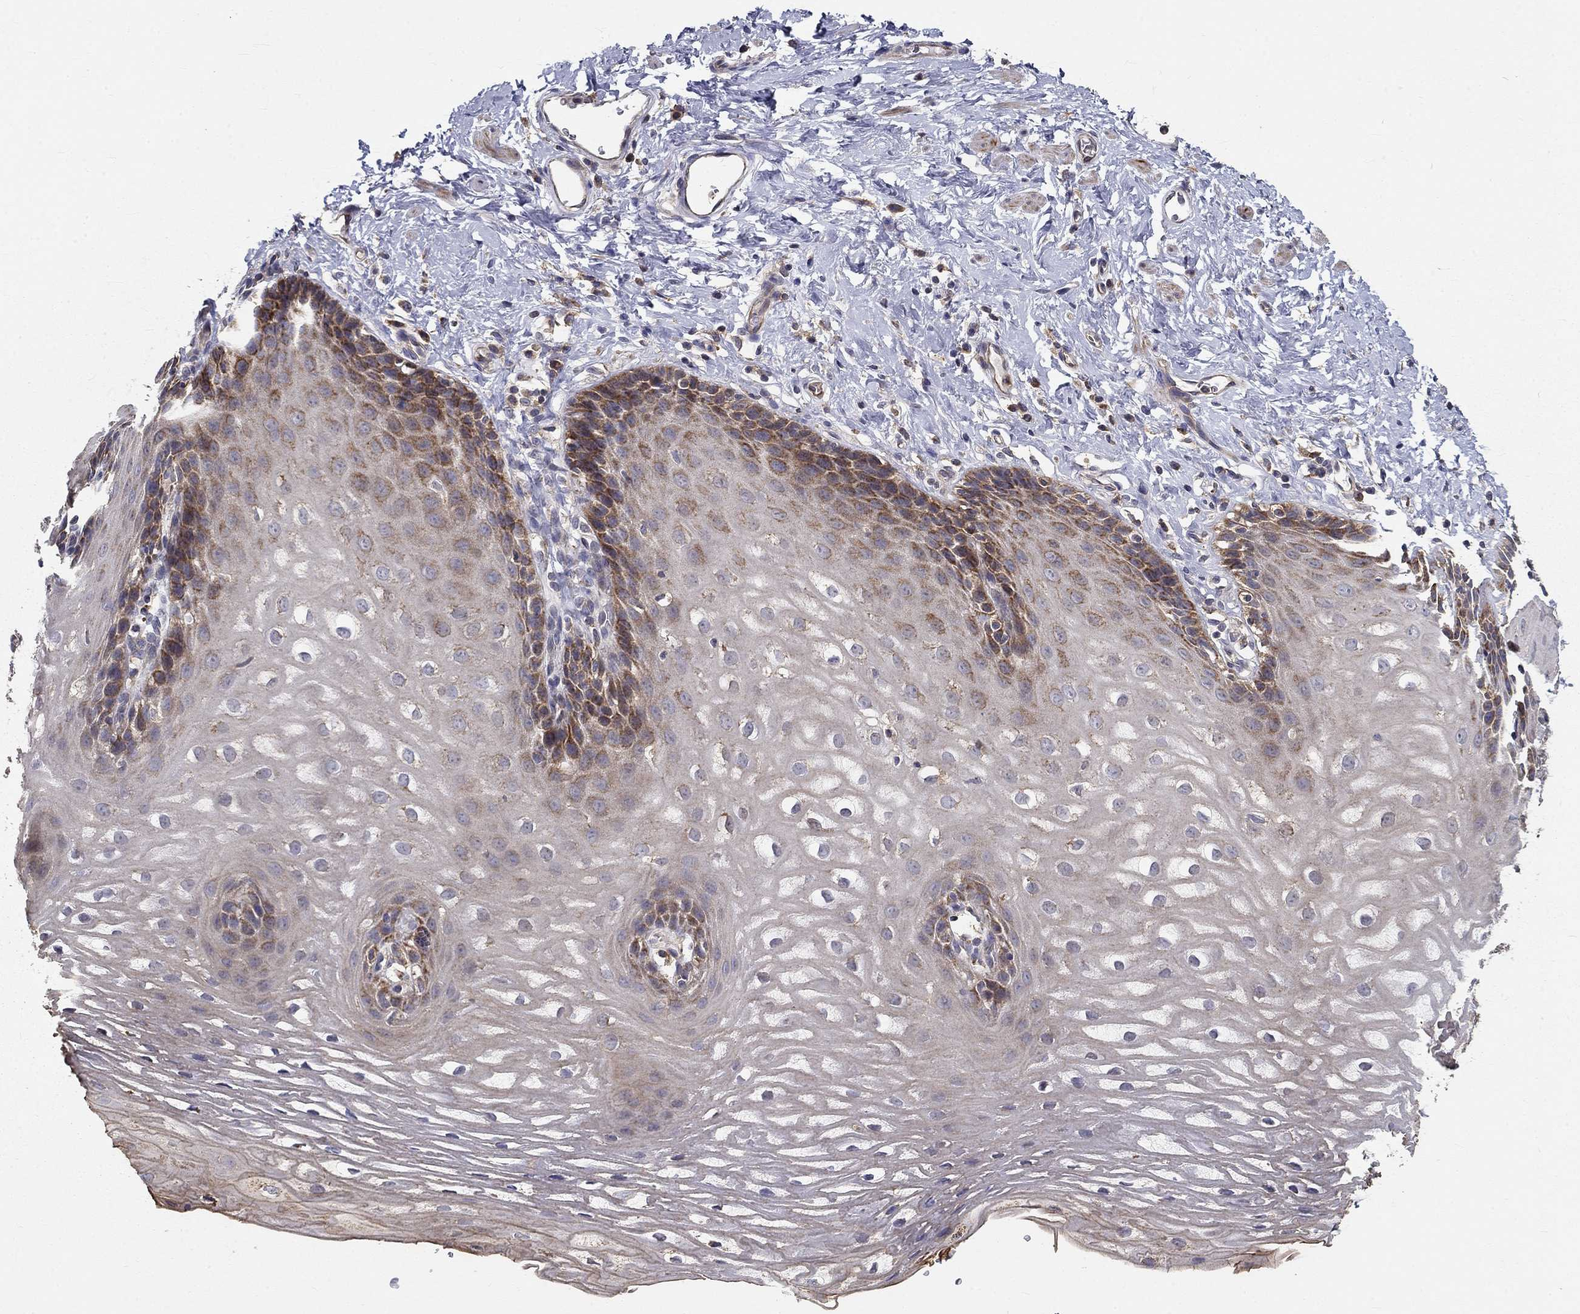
{"staining": {"intensity": "moderate", "quantity": "<25%", "location": "cytoplasmic/membranous"}, "tissue": "esophagus", "cell_type": "Squamous epithelial cells", "image_type": "normal", "snomed": [{"axis": "morphology", "description": "Normal tissue, NOS"}, {"axis": "topography", "description": "Esophagus"}], "caption": "A brown stain highlights moderate cytoplasmic/membranous positivity of a protein in squamous epithelial cells of normal human esophagus. The protein of interest is shown in brown color, while the nuclei are stained blue.", "gene": "ALDH4A1", "patient": {"sex": "male", "age": 64}}